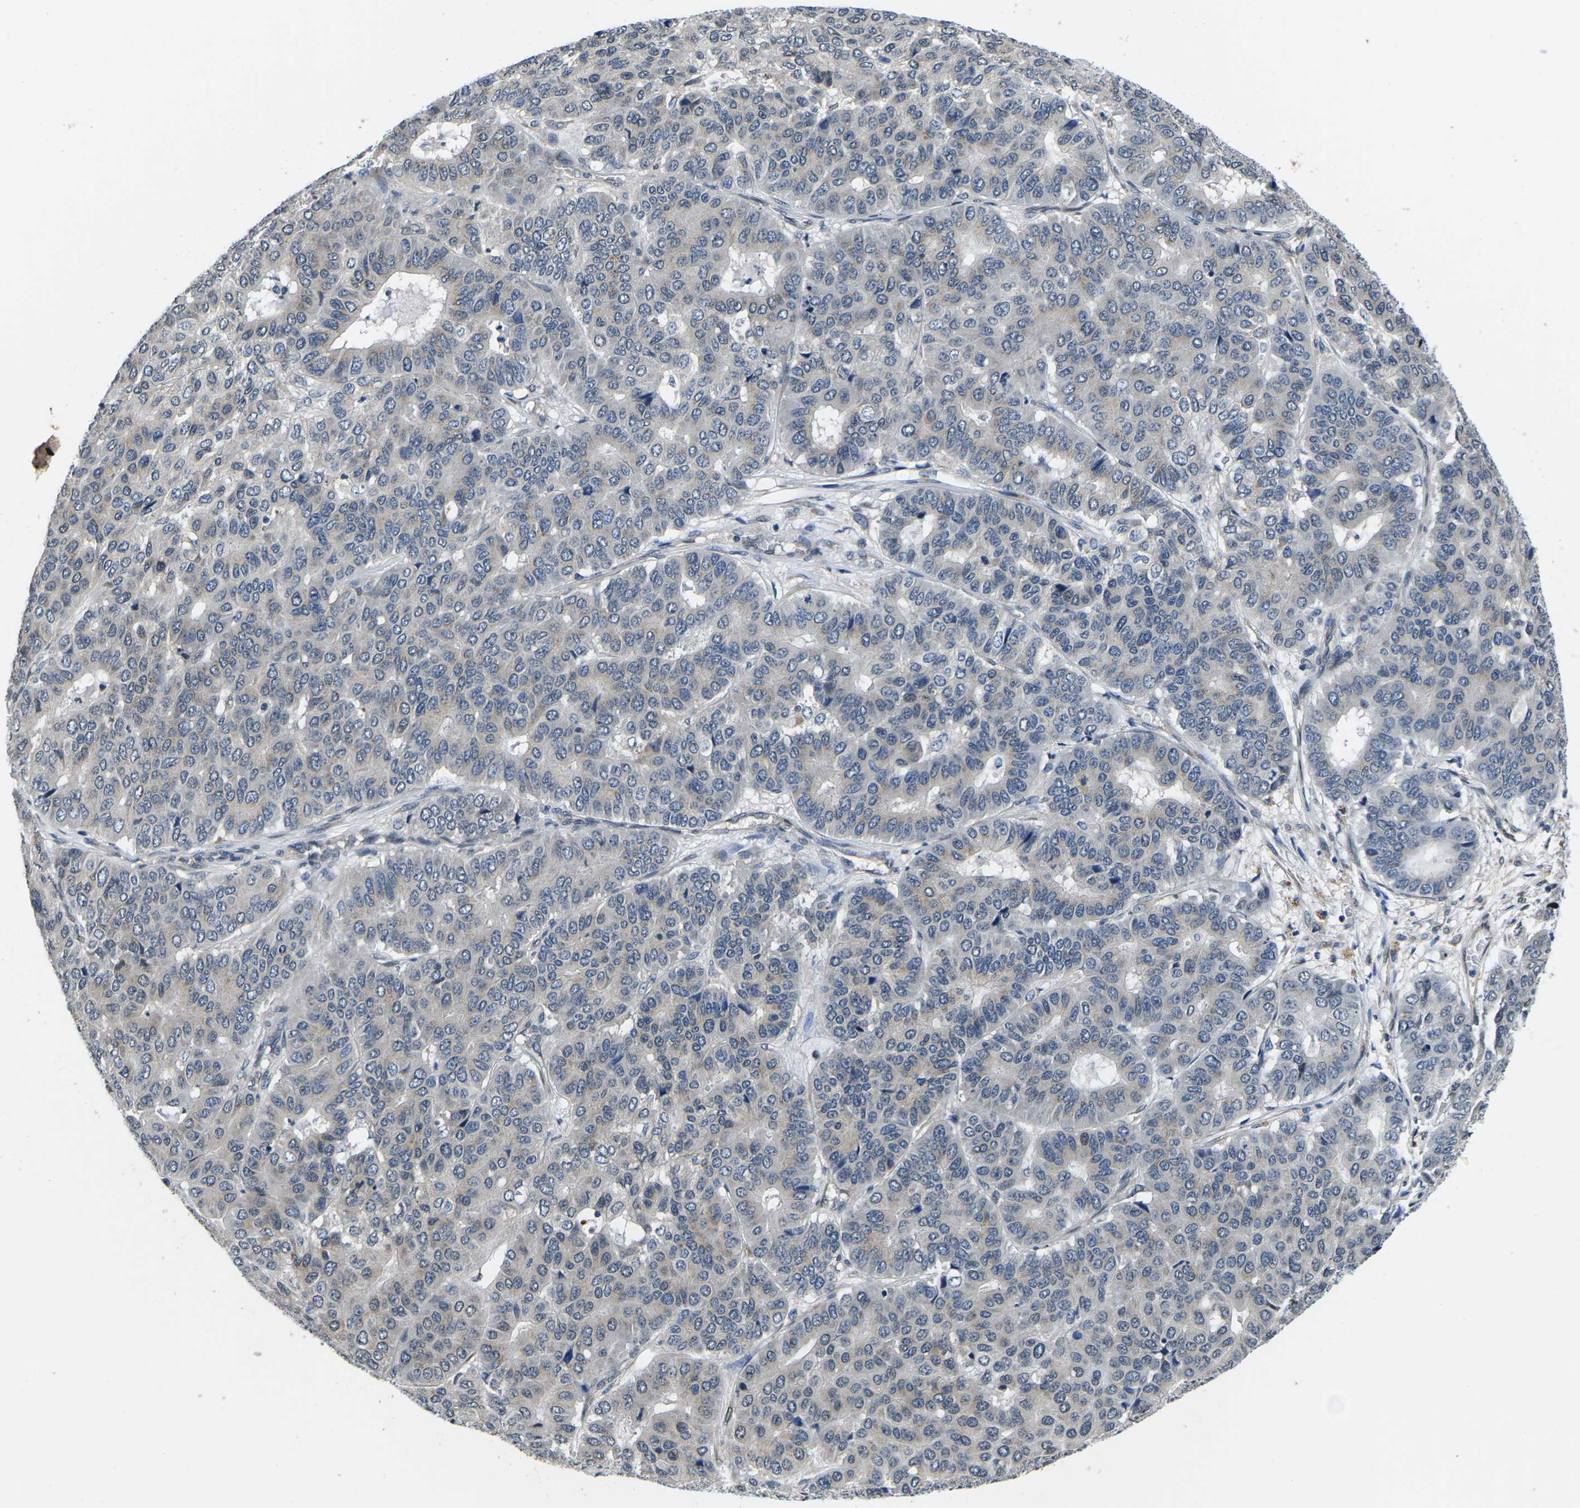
{"staining": {"intensity": "negative", "quantity": "none", "location": "none"}, "tissue": "pancreatic cancer", "cell_type": "Tumor cells", "image_type": "cancer", "snomed": [{"axis": "morphology", "description": "Adenocarcinoma, NOS"}, {"axis": "topography", "description": "Pancreas"}], "caption": "Immunohistochemistry histopathology image of neoplastic tissue: adenocarcinoma (pancreatic) stained with DAB exhibits no significant protein expression in tumor cells.", "gene": "SNX10", "patient": {"sex": "male", "age": 50}}